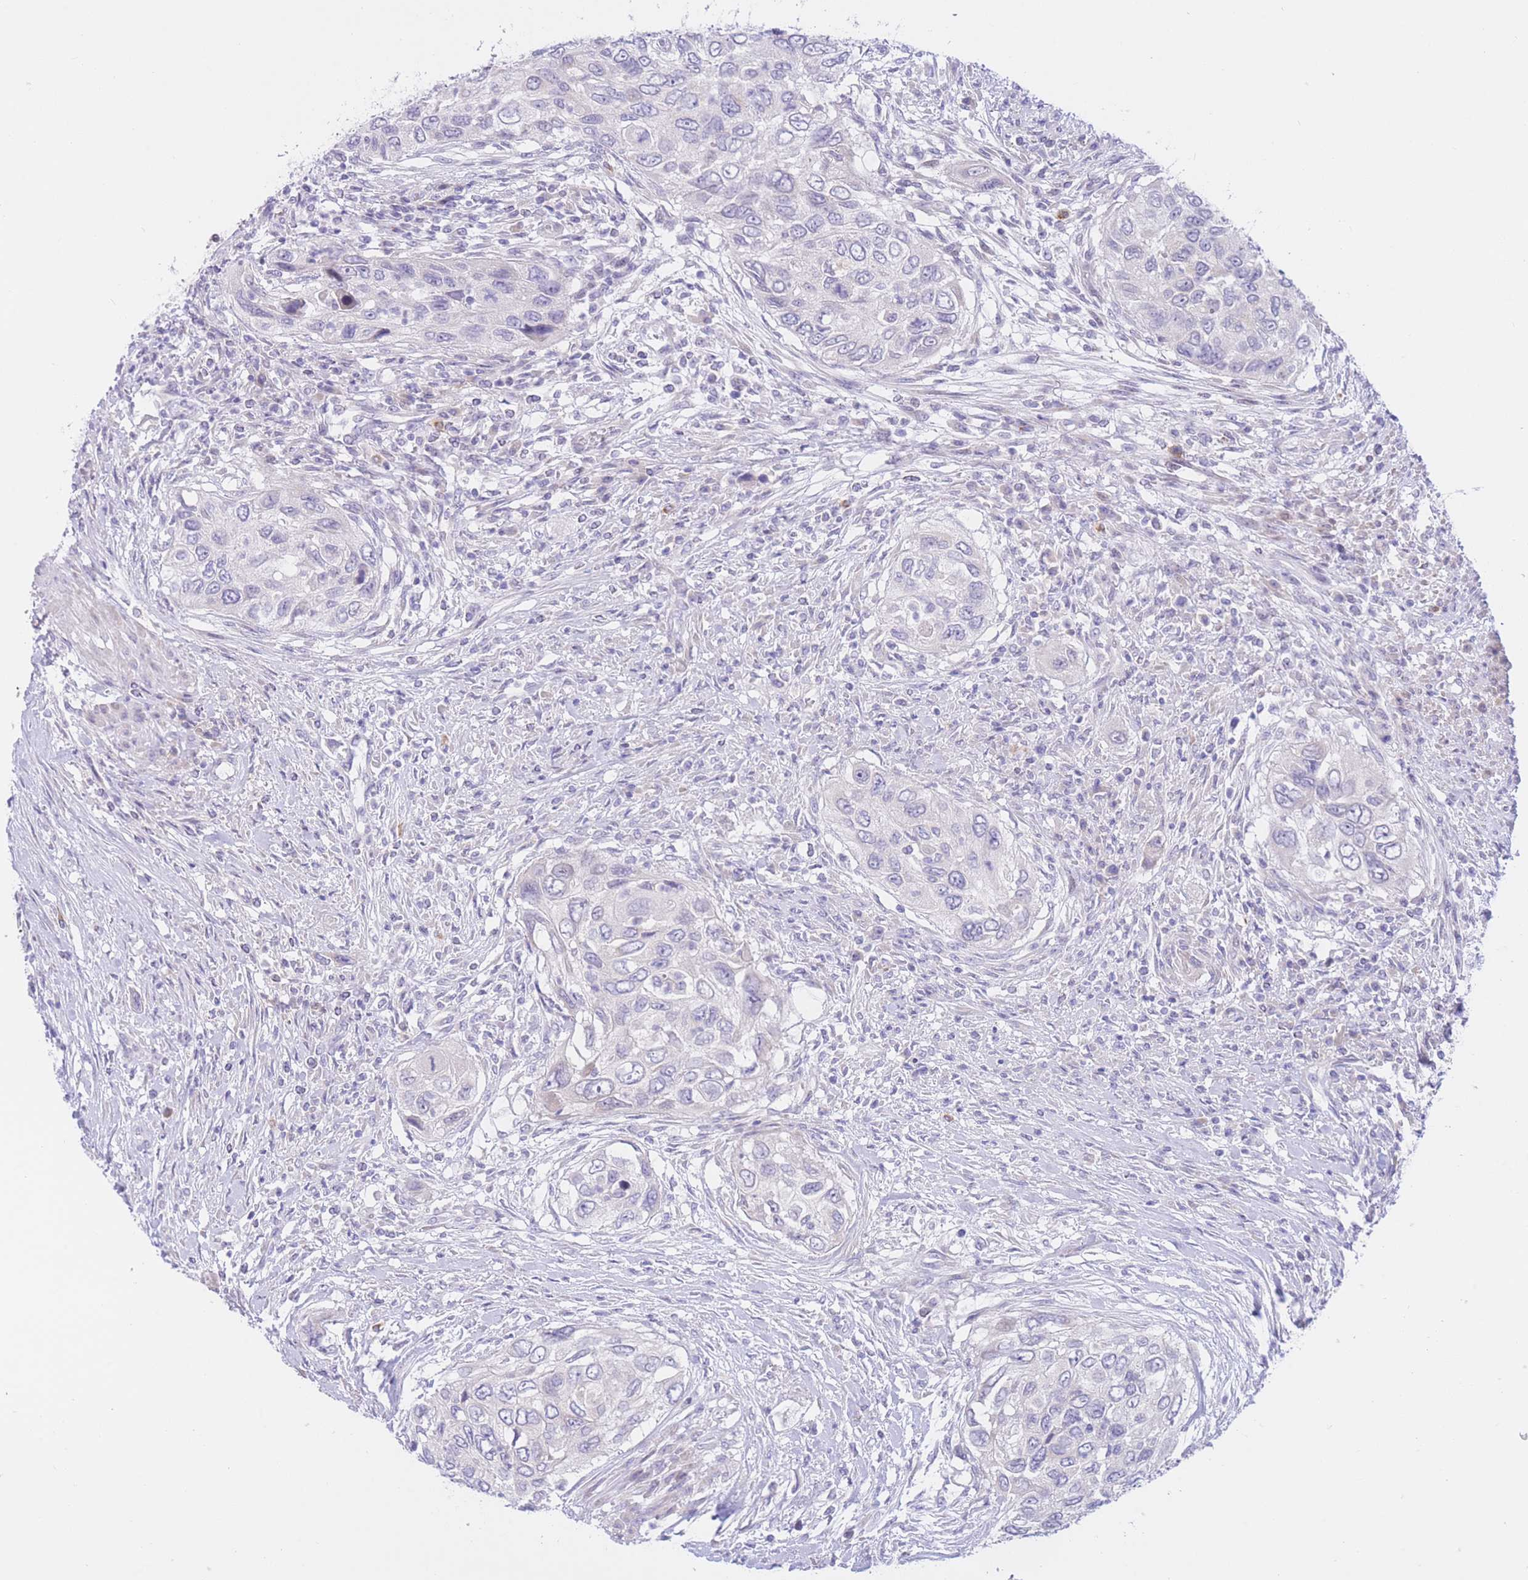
{"staining": {"intensity": "negative", "quantity": "none", "location": "none"}, "tissue": "urothelial cancer", "cell_type": "Tumor cells", "image_type": "cancer", "snomed": [{"axis": "morphology", "description": "Urothelial carcinoma, High grade"}, {"axis": "topography", "description": "Urinary bladder"}], "caption": "Immunohistochemical staining of urothelial cancer displays no significant expression in tumor cells.", "gene": "RPL39L", "patient": {"sex": "female", "age": 60}}